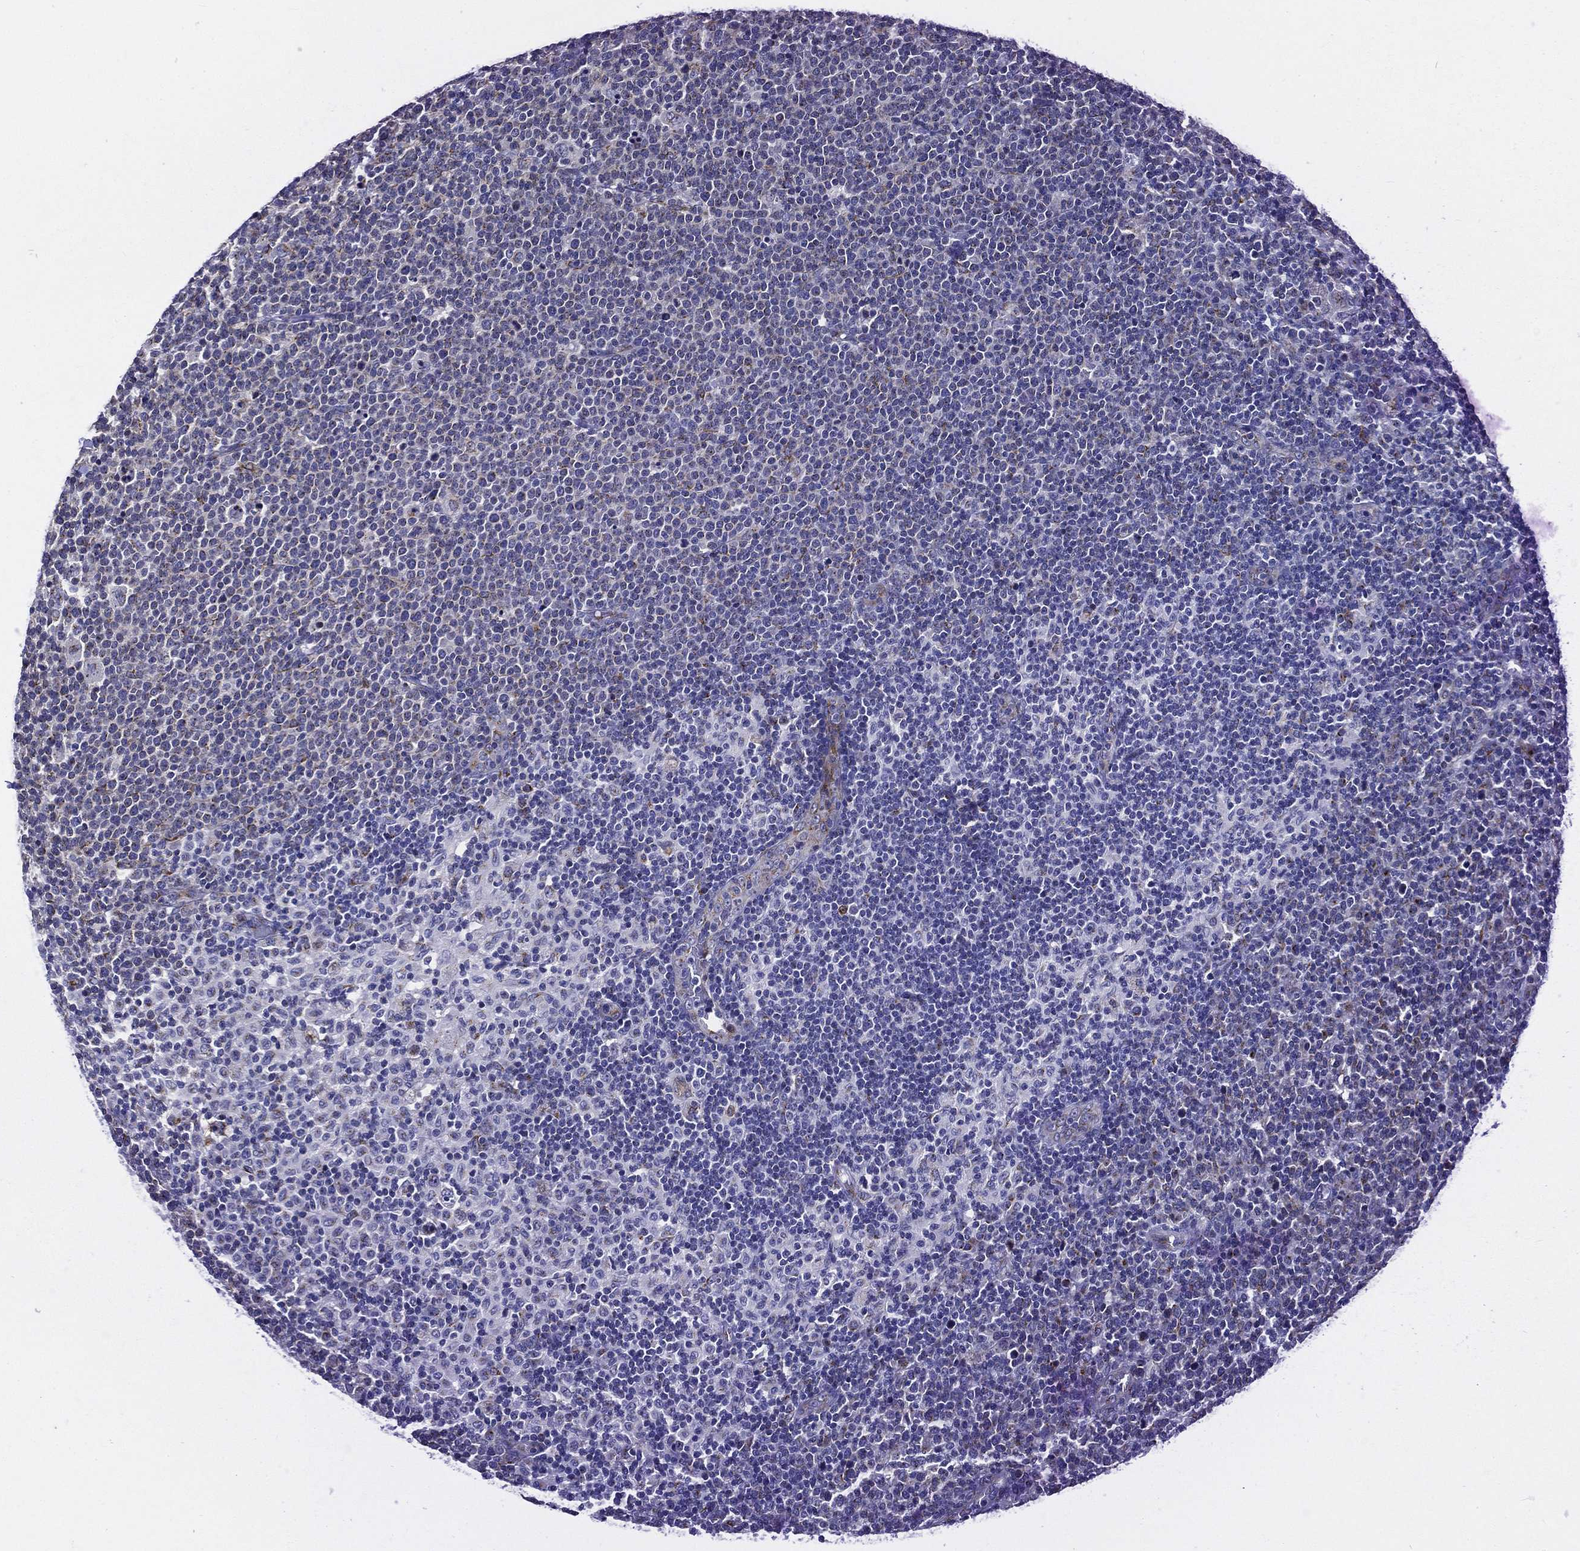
{"staining": {"intensity": "negative", "quantity": "none", "location": "none"}, "tissue": "lymphoma", "cell_type": "Tumor cells", "image_type": "cancer", "snomed": [{"axis": "morphology", "description": "Malignant lymphoma, non-Hodgkin's type, High grade"}, {"axis": "topography", "description": "Lymph node"}], "caption": "Lymphoma was stained to show a protein in brown. There is no significant expression in tumor cells.", "gene": "TICAM1", "patient": {"sex": "male", "age": 61}}